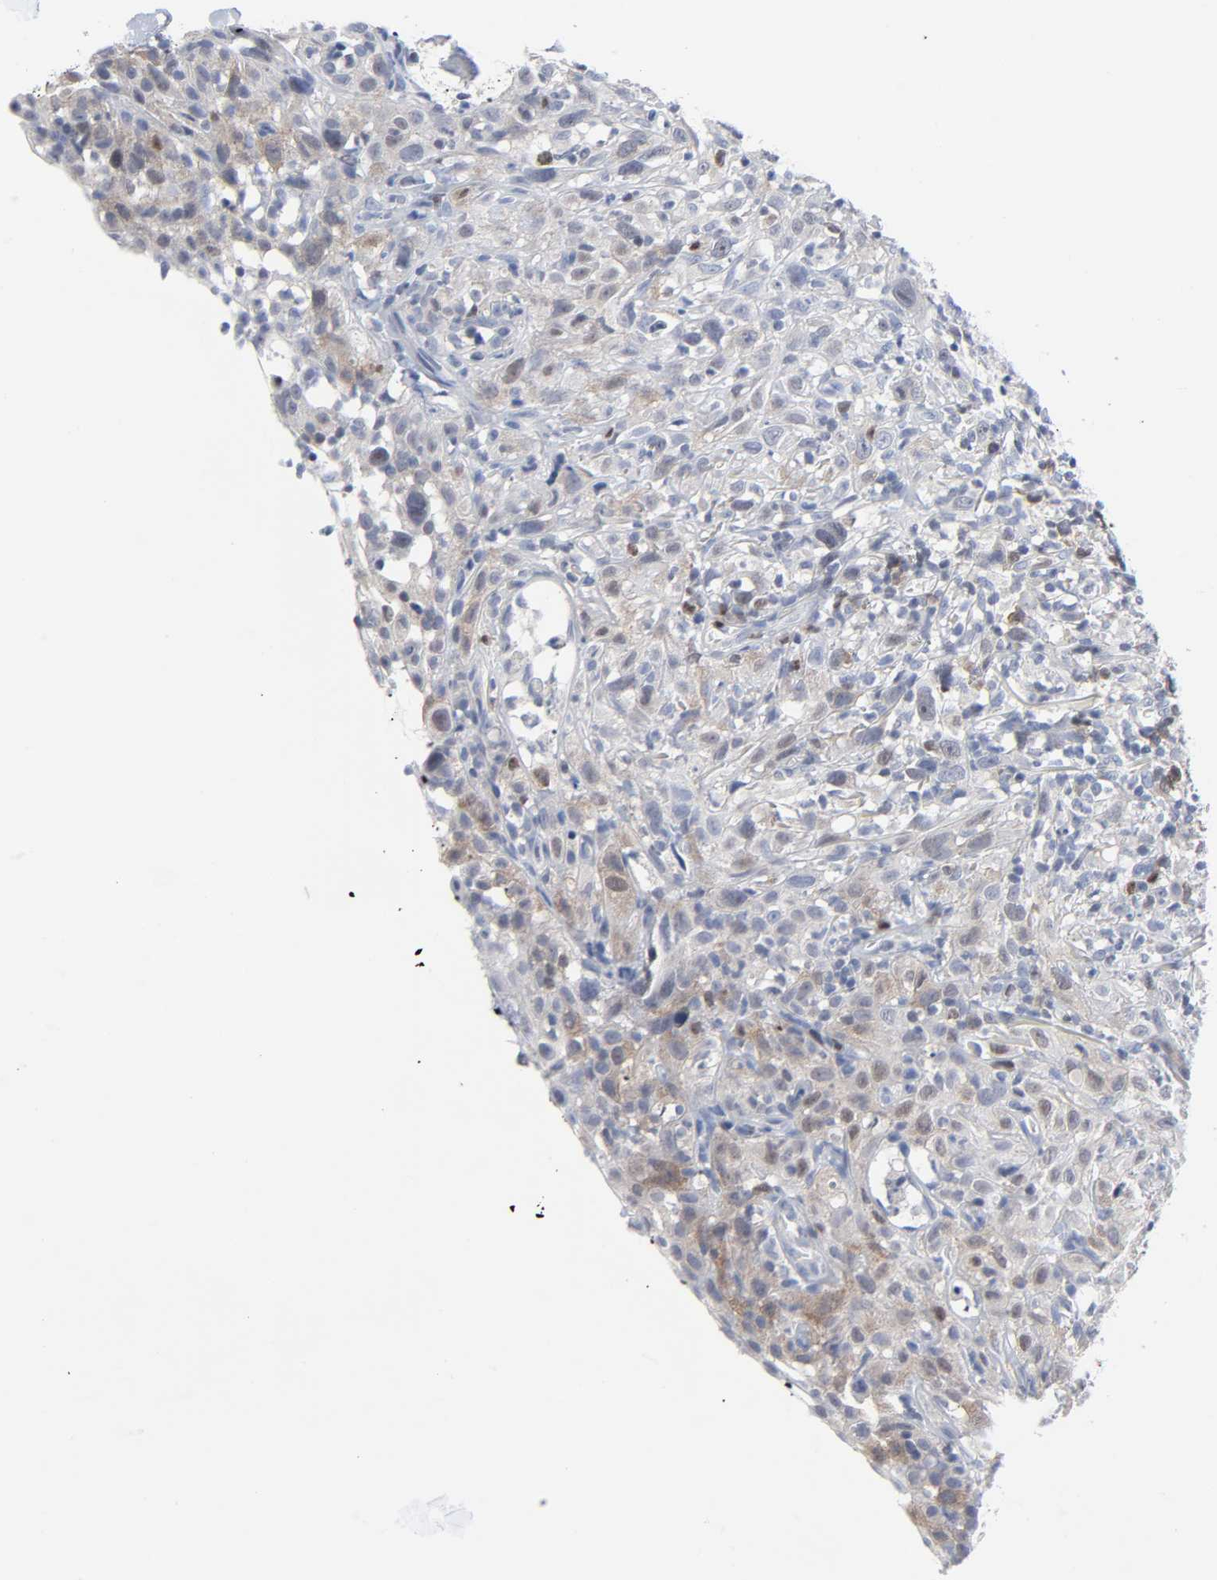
{"staining": {"intensity": "weak", "quantity": "25%-75%", "location": "cytoplasmic/membranous,nuclear"}, "tissue": "thyroid cancer", "cell_type": "Tumor cells", "image_type": "cancer", "snomed": [{"axis": "morphology", "description": "Carcinoma, NOS"}, {"axis": "topography", "description": "Thyroid gland"}], "caption": "Carcinoma (thyroid) tissue reveals weak cytoplasmic/membranous and nuclear positivity in about 25%-75% of tumor cells, visualized by immunohistochemistry.", "gene": "WEE1", "patient": {"sex": "female", "age": 77}}